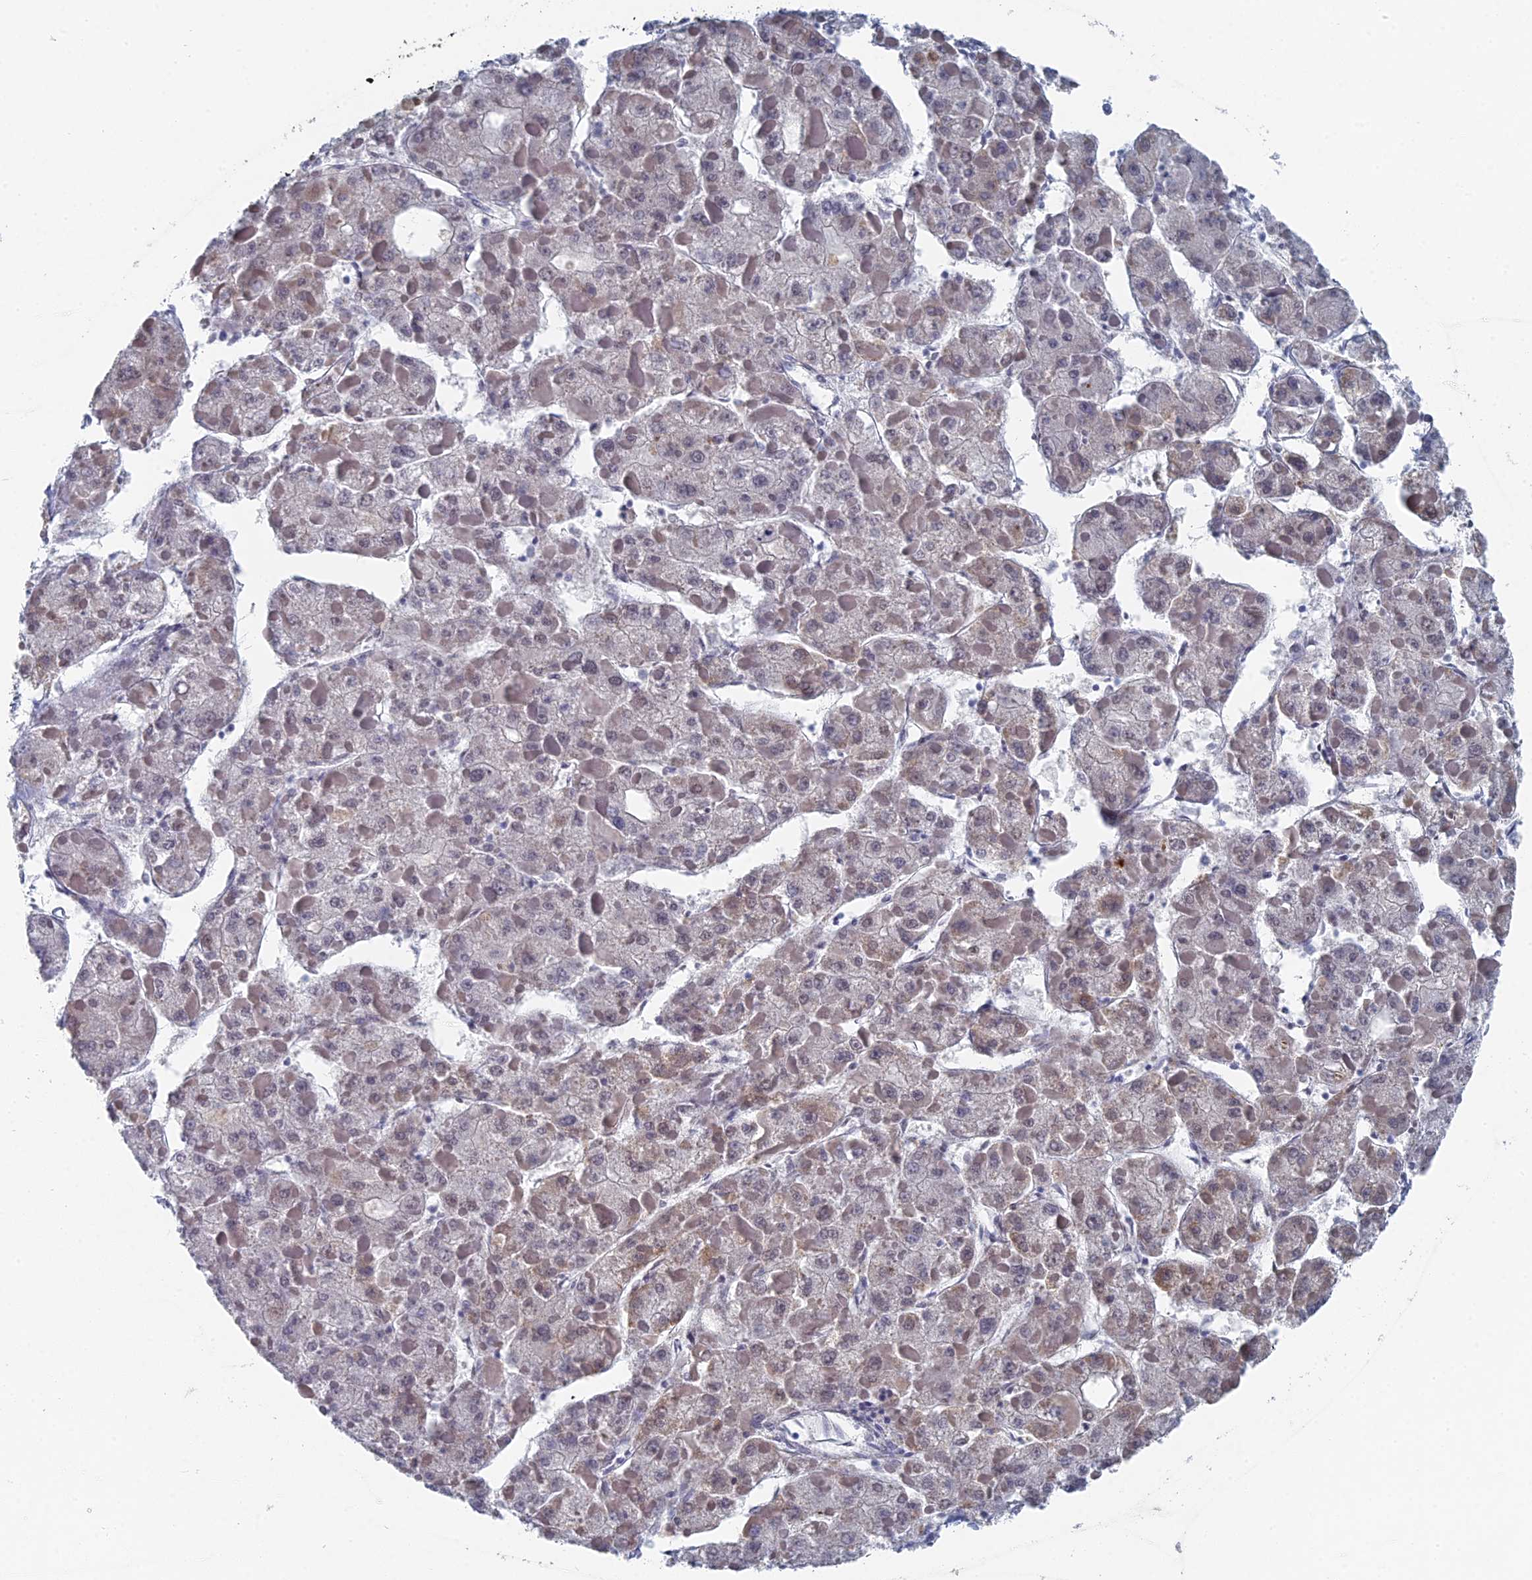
{"staining": {"intensity": "weak", "quantity": "<25%", "location": "cytoplasmic/membranous"}, "tissue": "liver cancer", "cell_type": "Tumor cells", "image_type": "cancer", "snomed": [{"axis": "morphology", "description": "Carcinoma, Hepatocellular, NOS"}, {"axis": "topography", "description": "Liver"}], "caption": "DAB (3,3'-diaminobenzidine) immunohistochemical staining of human liver cancer (hepatocellular carcinoma) displays no significant positivity in tumor cells.", "gene": "HIGD1A", "patient": {"sex": "female", "age": 73}}